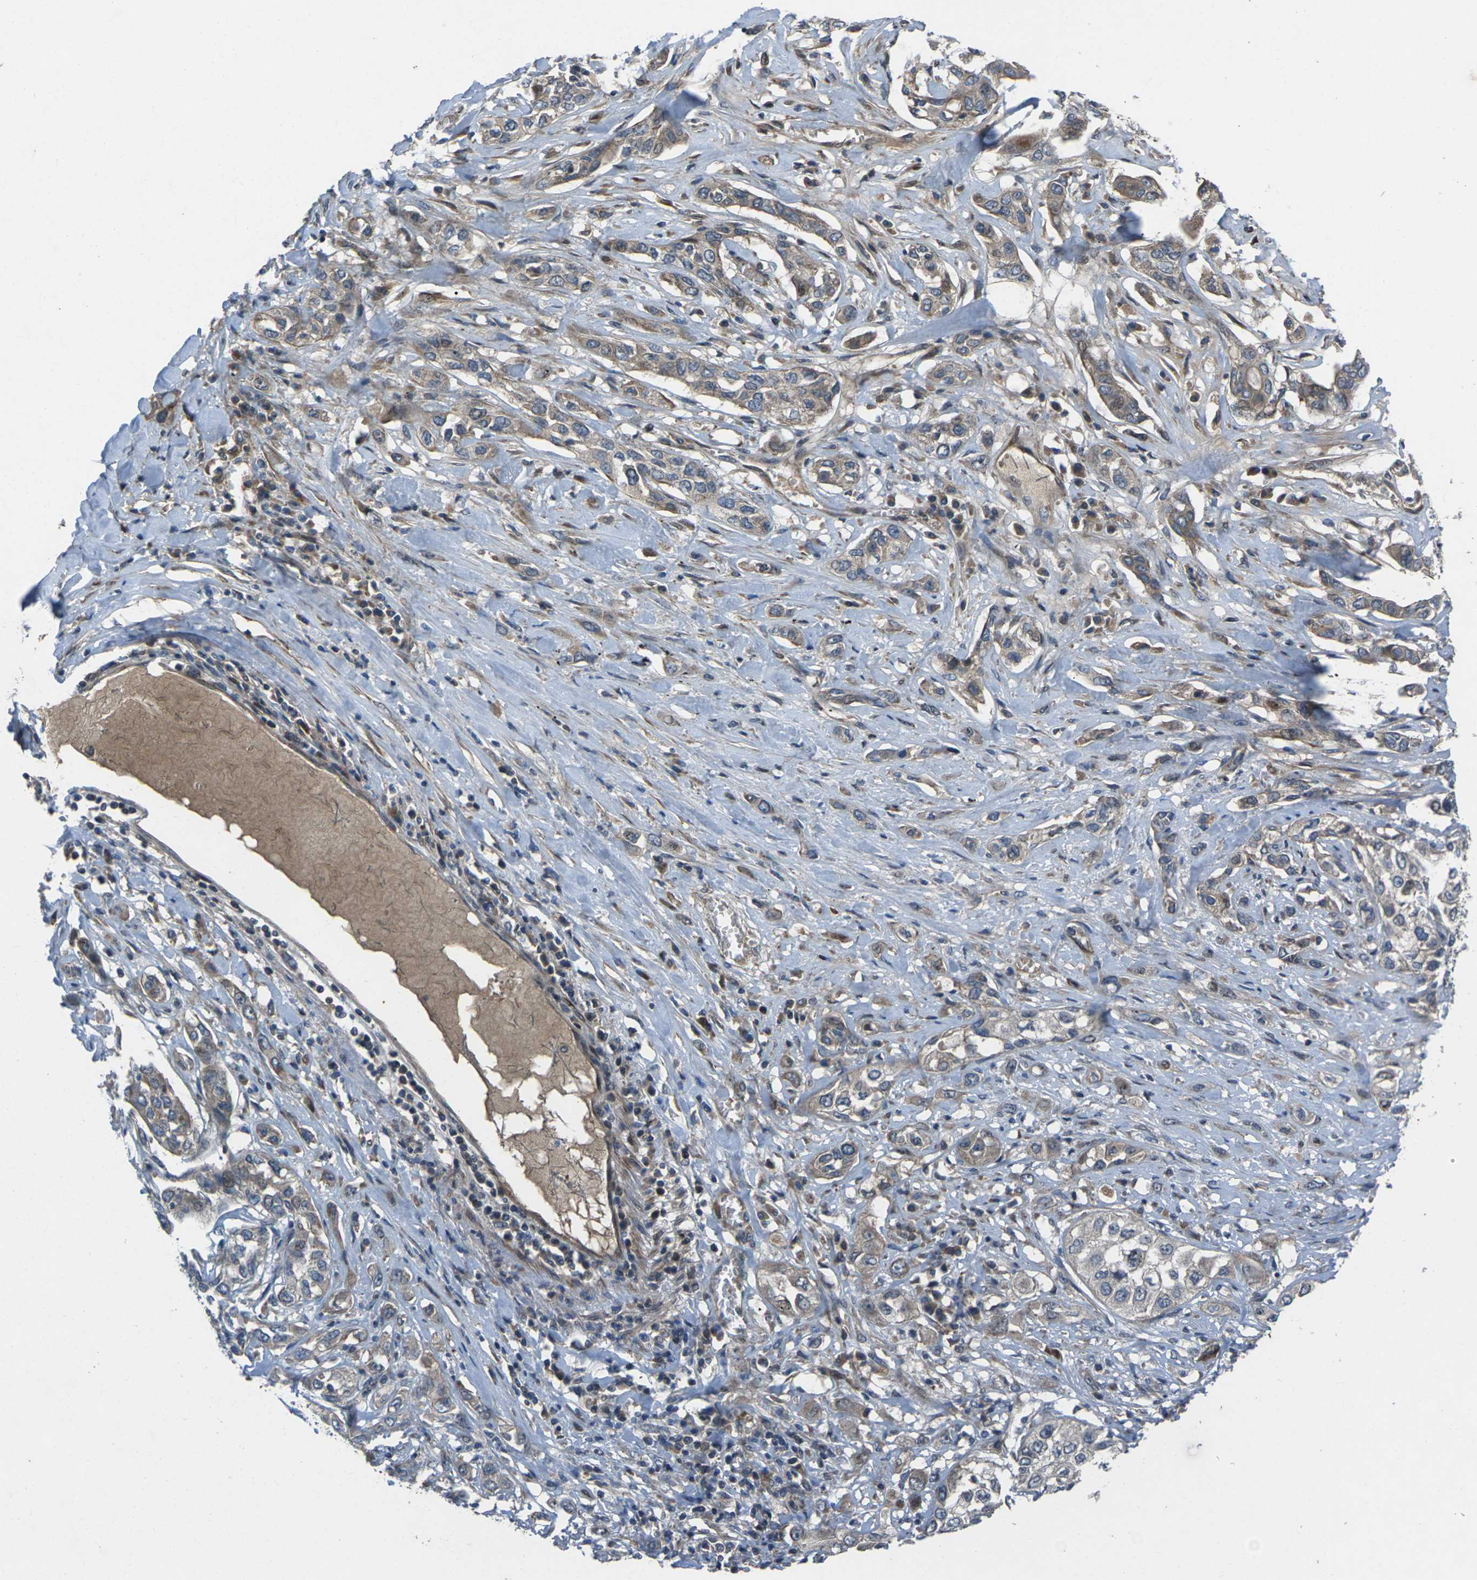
{"staining": {"intensity": "moderate", "quantity": ">75%", "location": "cytoplasmic/membranous"}, "tissue": "lung cancer", "cell_type": "Tumor cells", "image_type": "cancer", "snomed": [{"axis": "morphology", "description": "Squamous cell carcinoma, NOS"}, {"axis": "topography", "description": "Lung"}], "caption": "DAB immunohistochemical staining of squamous cell carcinoma (lung) demonstrates moderate cytoplasmic/membranous protein positivity in about >75% of tumor cells.", "gene": "EDNRA", "patient": {"sex": "male", "age": 71}}